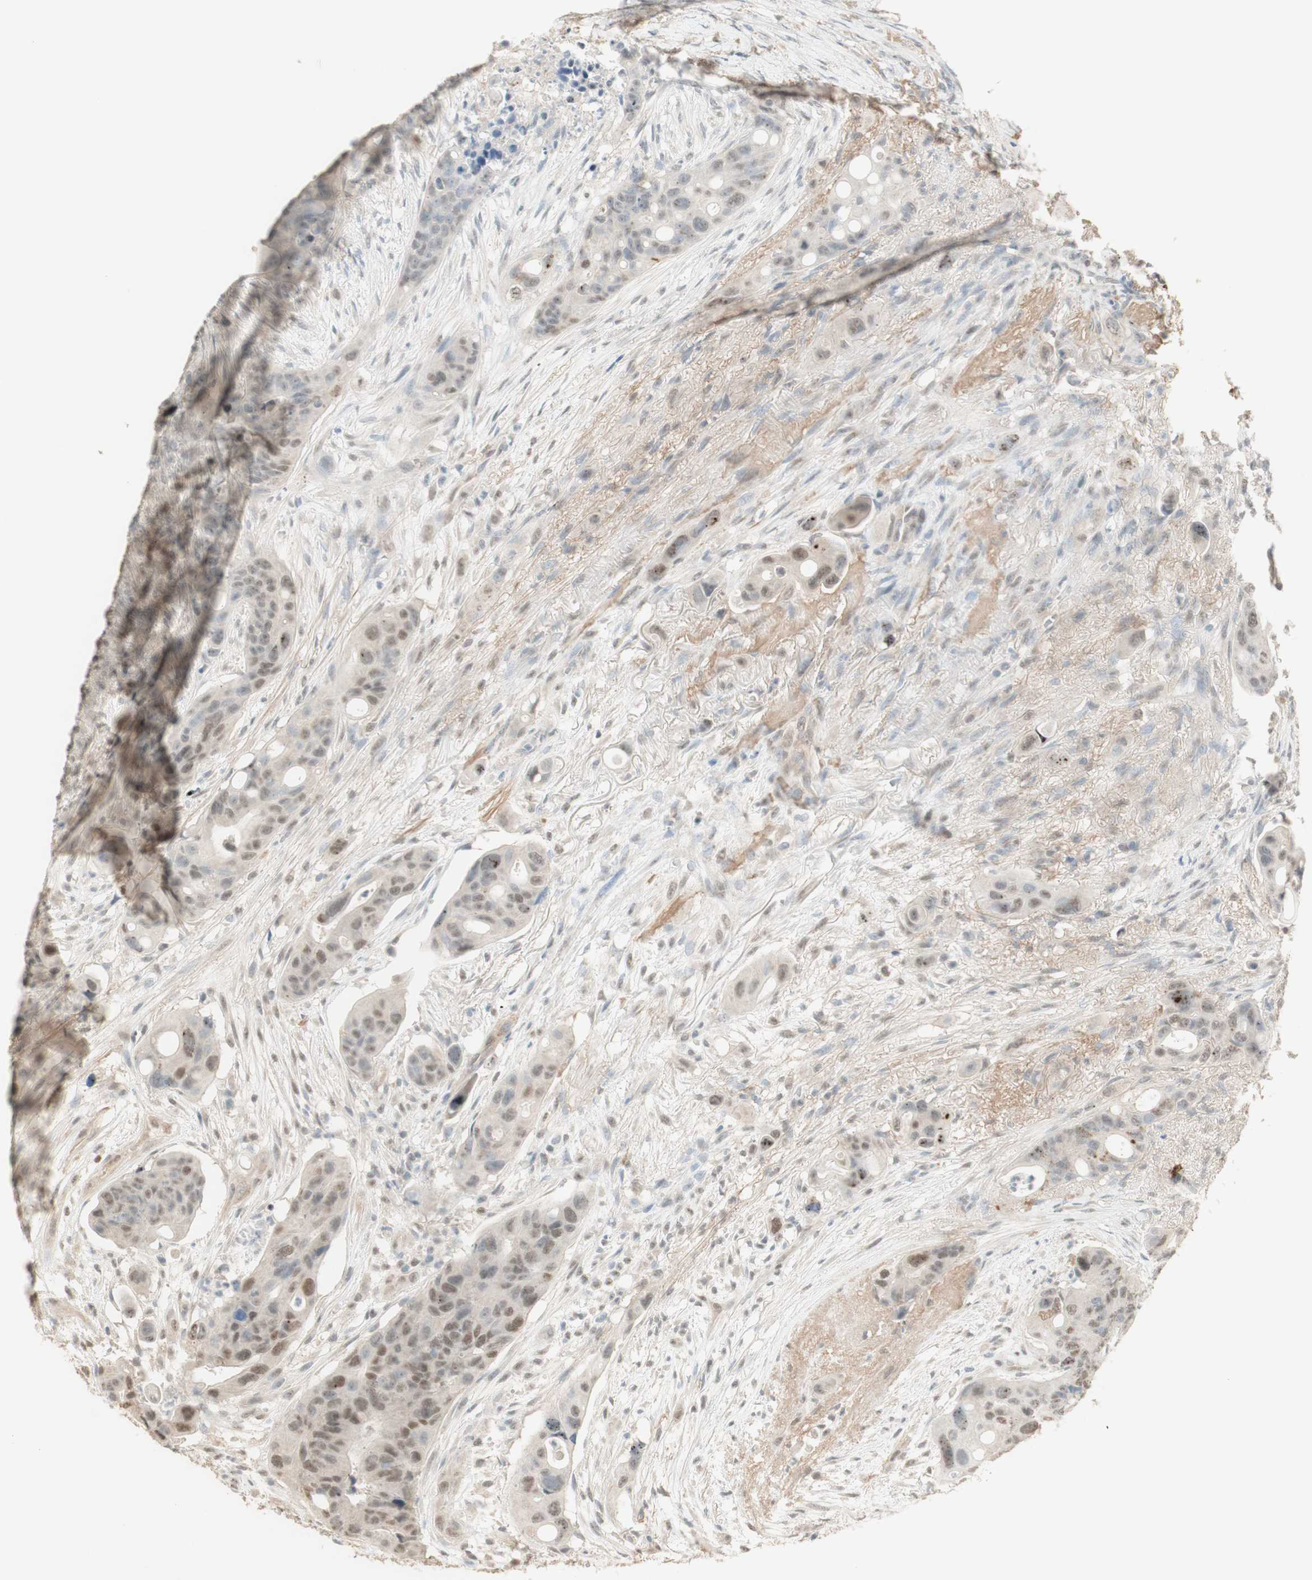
{"staining": {"intensity": "weak", "quantity": "25%-75%", "location": "cytoplasmic/membranous,nuclear"}, "tissue": "colorectal cancer", "cell_type": "Tumor cells", "image_type": "cancer", "snomed": [{"axis": "morphology", "description": "Adenocarcinoma, NOS"}, {"axis": "topography", "description": "Colon"}], "caption": "Colorectal cancer (adenocarcinoma) was stained to show a protein in brown. There is low levels of weak cytoplasmic/membranous and nuclear expression in about 25%-75% of tumor cells.", "gene": "MUC3A", "patient": {"sex": "female", "age": 57}}